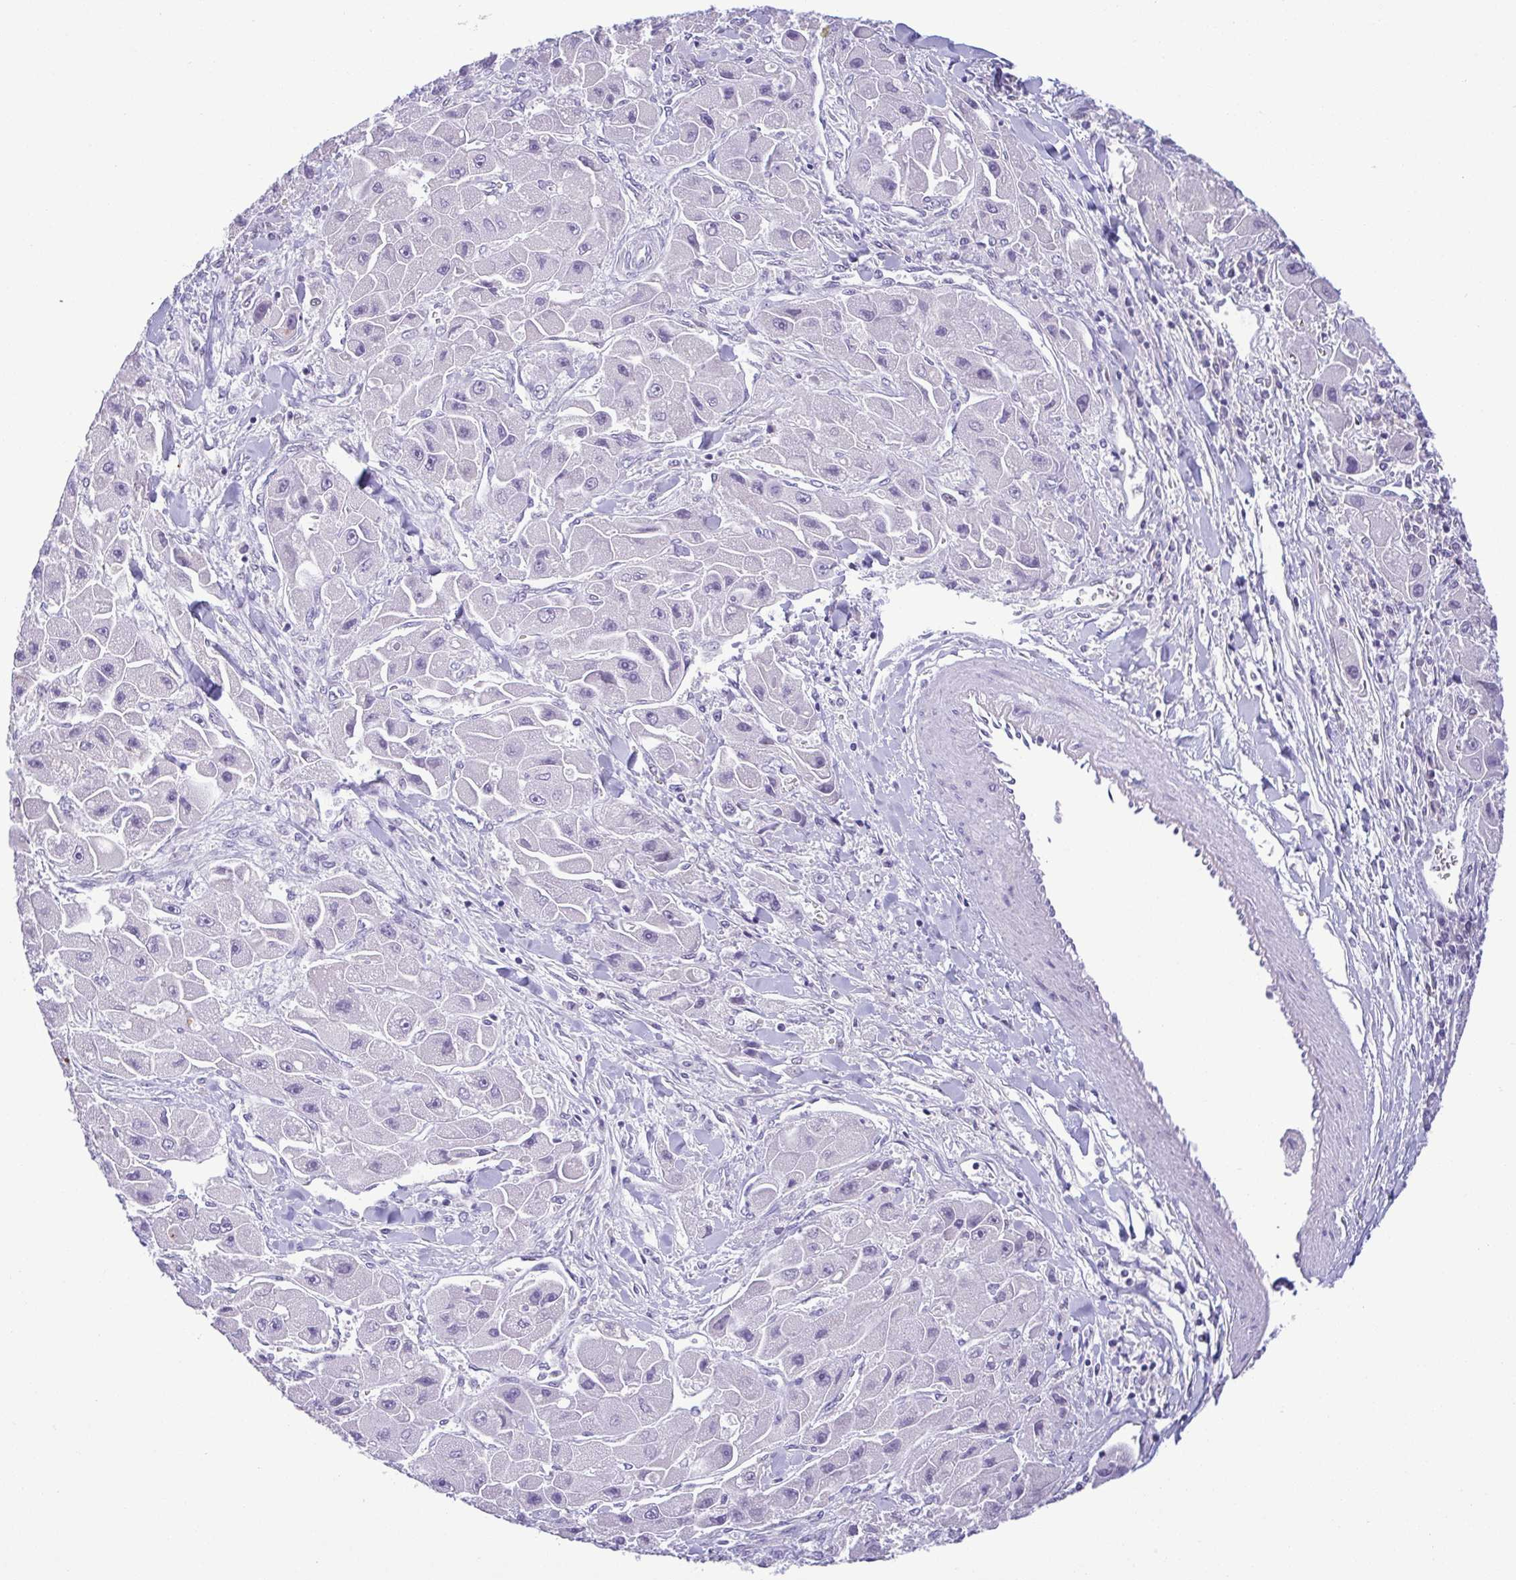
{"staining": {"intensity": "negative", "quantity": "none", "location": "none"}, "tissue": "liver cancer", "cell_type": "Tumor cells", "image_type": "cancer", "snomed": [{"axis": "morphology", "description": "Carcinoma, Hepatocellular, NOS"}, {"axis": "topography", "description": "Liver"}], "caption": "A micrograph of hepatocellular carcinoma (liver) stained for a protein reveals no brown staining in tumor cells.", "gene": "TIPIN", "patient": {"sex": "male", "age": 24}}